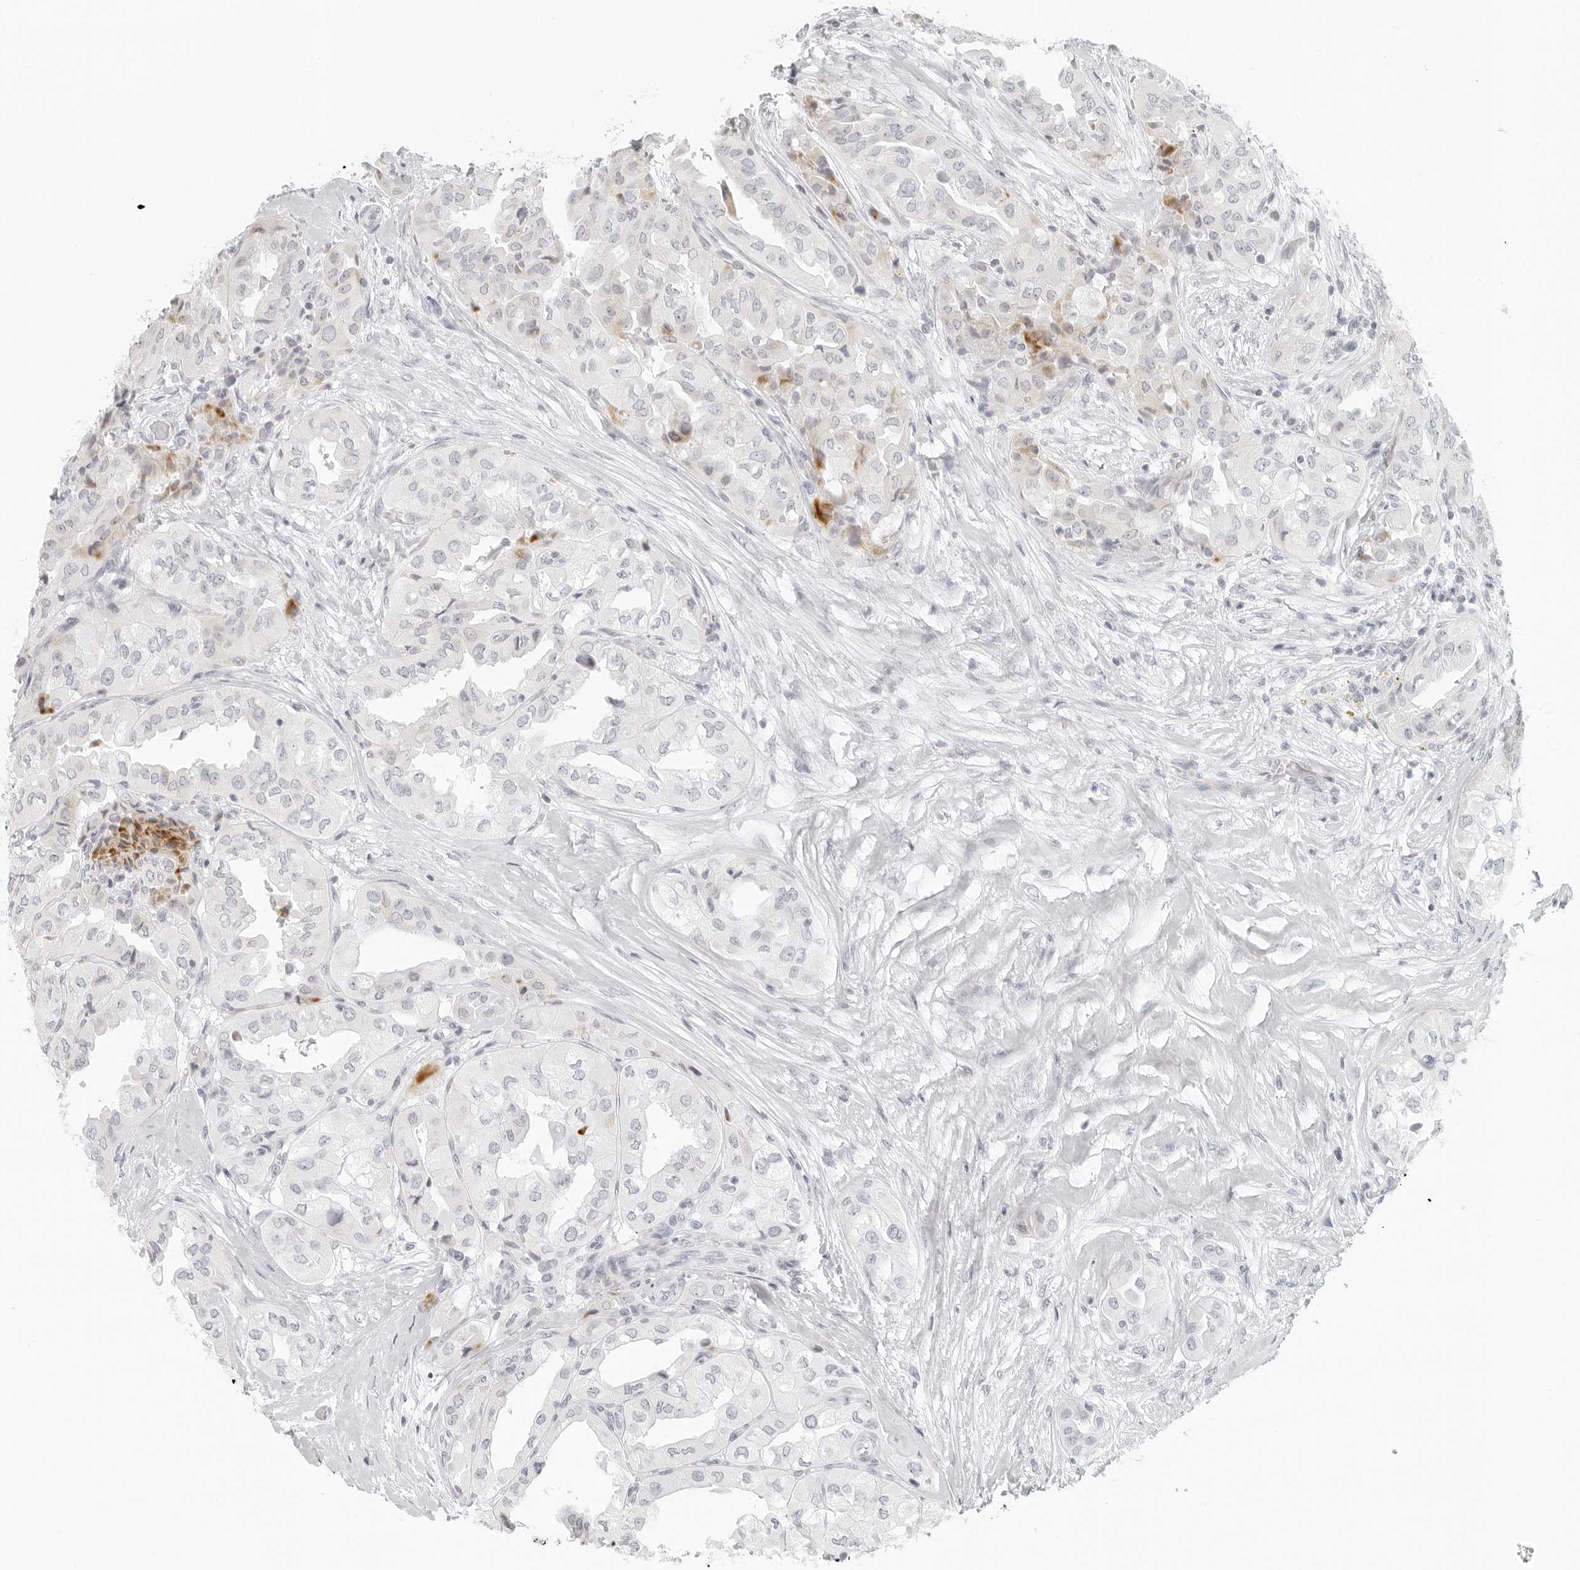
{"staining": {"intensity": "moderate", "quantity": "<25%", "location": "cytoplasmic/membranous"}, "tissue": "thyroid cancer", "cell_type": "Tumor cells", "image_type": "cancer", "snomed": [{"axis": "morphology", "description": "Papillary adenocarcinoma, NOS"}, {"axis": "topography", "description": "Thyroid gland"}], "caption": "There is low levels of moderate cytoplasmic/membranous positivity in tumor cells of papillary adenocarcinoma (thyroid), as demonstrated by immunohistochemical staining (brown color).", "gene": "RPS6KC1", "patient": {"sex": "female", "age": 59}}